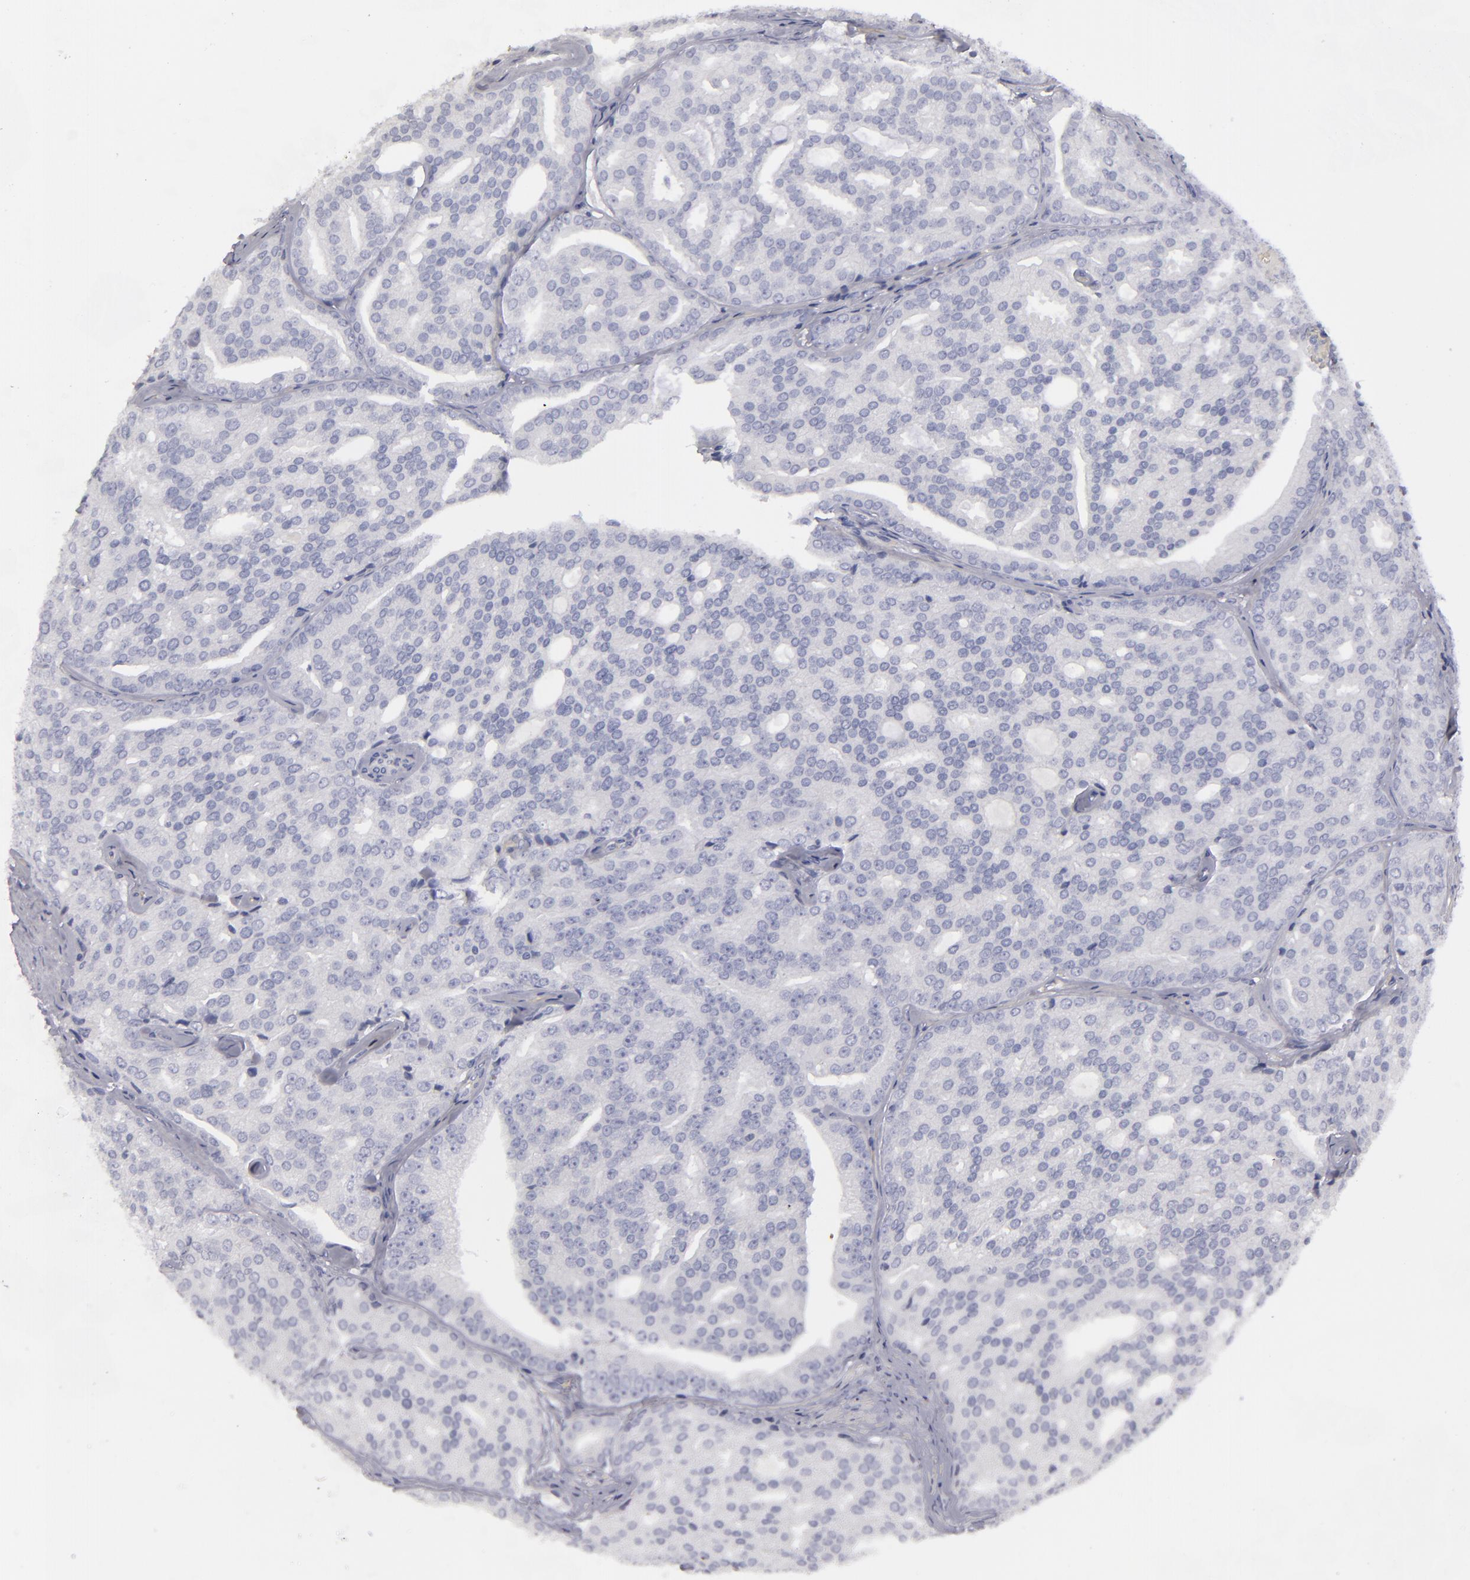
{"staining": {"intensity": "negative", "quantity": "none", "location": "none"}, "tissue": "prostate cancer", "cell_type": "Tumor cells", "image_type": "cancer", "snomed": [{"axis": "morphology", "description": "Adenocarcinoma, High grade"}, {"axis": "topography", "description": "Prostate"}], "caption": "This is an immunohistochemistry (IHC) histopathology image of adenocarcinoma (high-grade) (prostate). There is no positivity in tumor cells.", "gene": "CD22", "patient": {"sex": "male", "age": 64}}